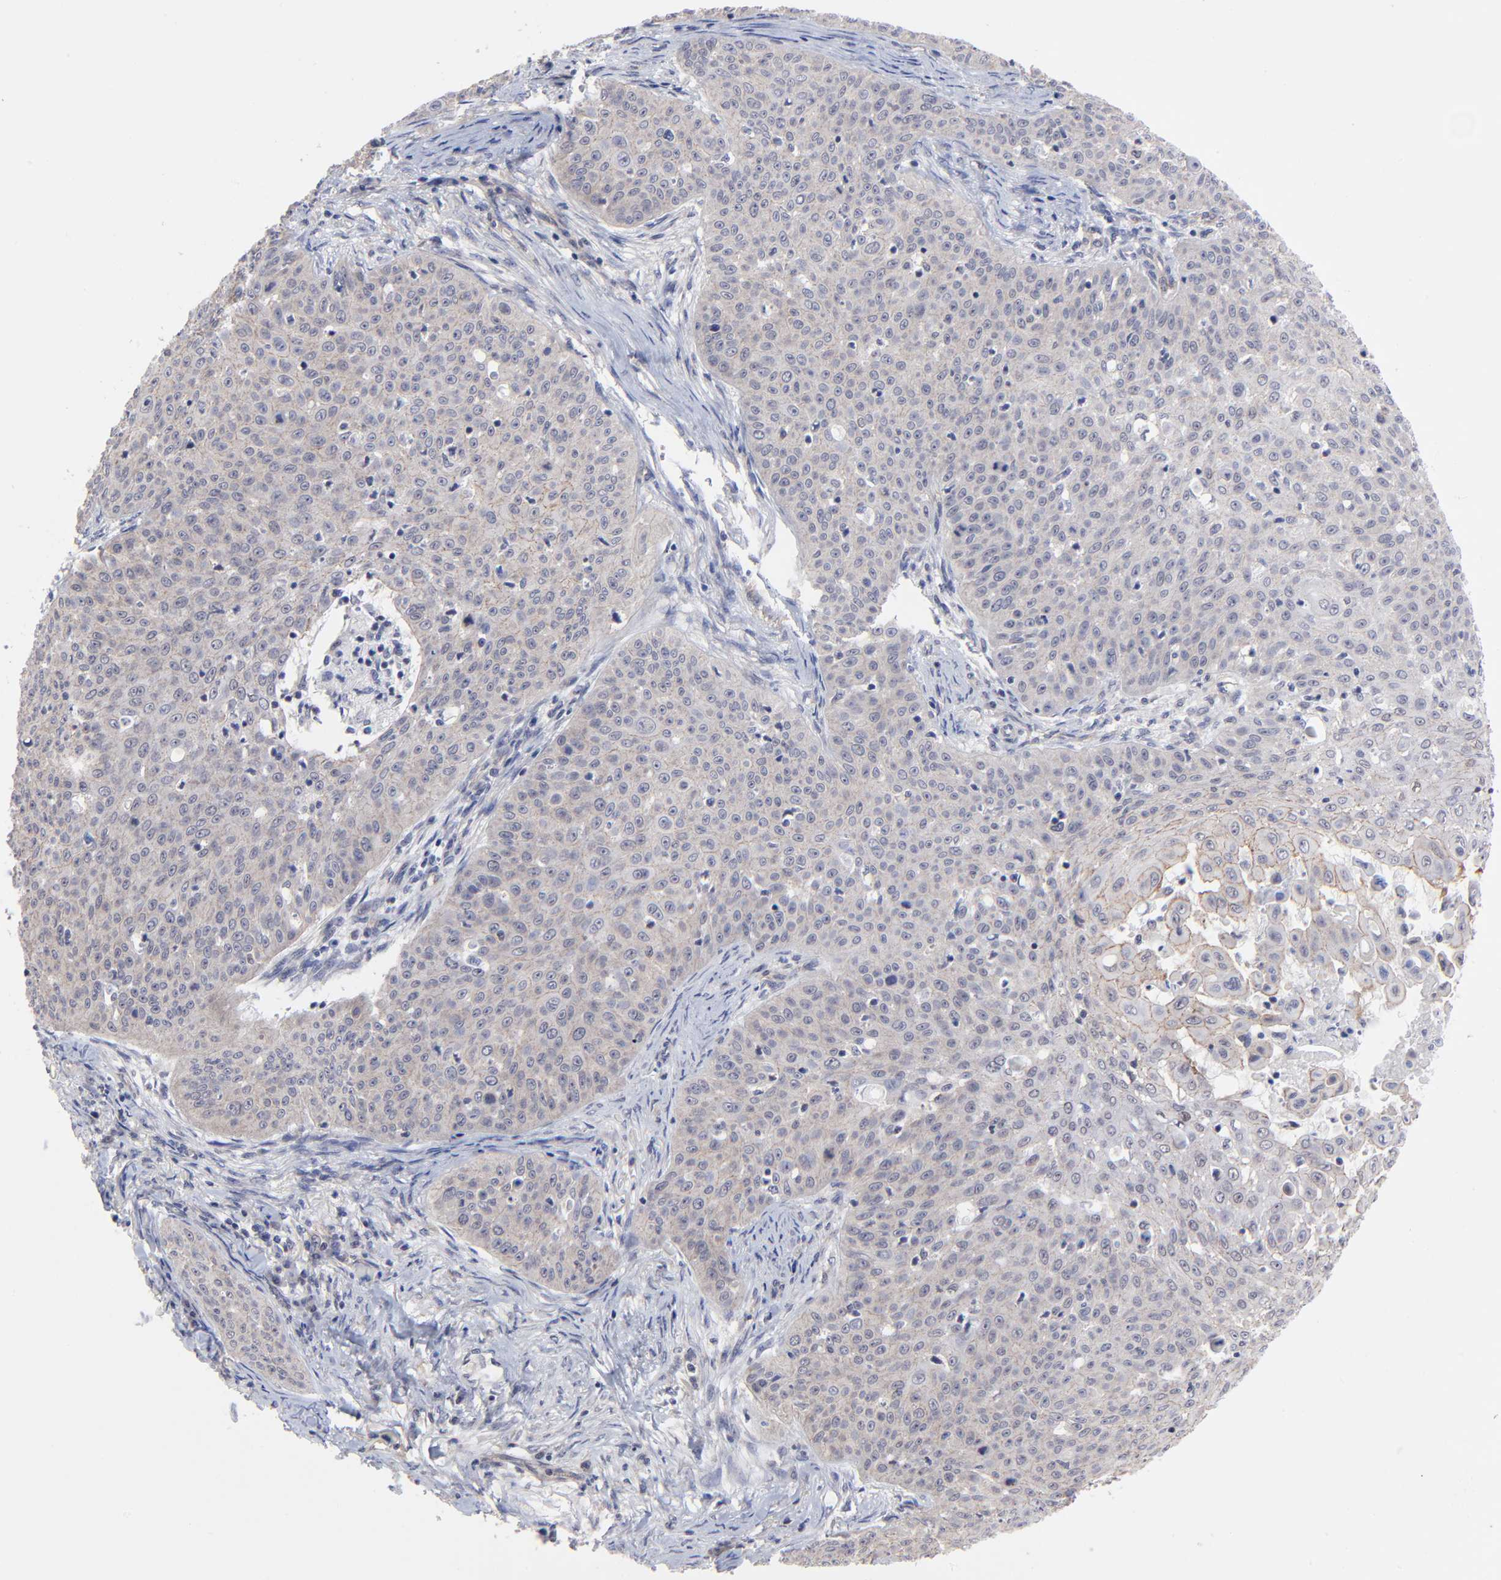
{"staining": {"intensity": "weak", "quantity": ">75%", "location": "cytoplasmic/membranous"}, "tissue": "skin cancer", "cell_type": "Tumor cells", "image_type": "cancer", "snomed": [{"axis": "morphology", "description": "Squamous cell carcinoma, NOS"}, {"axis": "topography", "description": "Skin"}], "caption": "Skin cancer (squamous cell carcinoma) stained with a brown dye demonstrates weak cytoplasmic/membranous positive positivity in about >75% of tumor cells.", "gene": "FBXO8", "patient": {"sex": "male", "age": 82}}